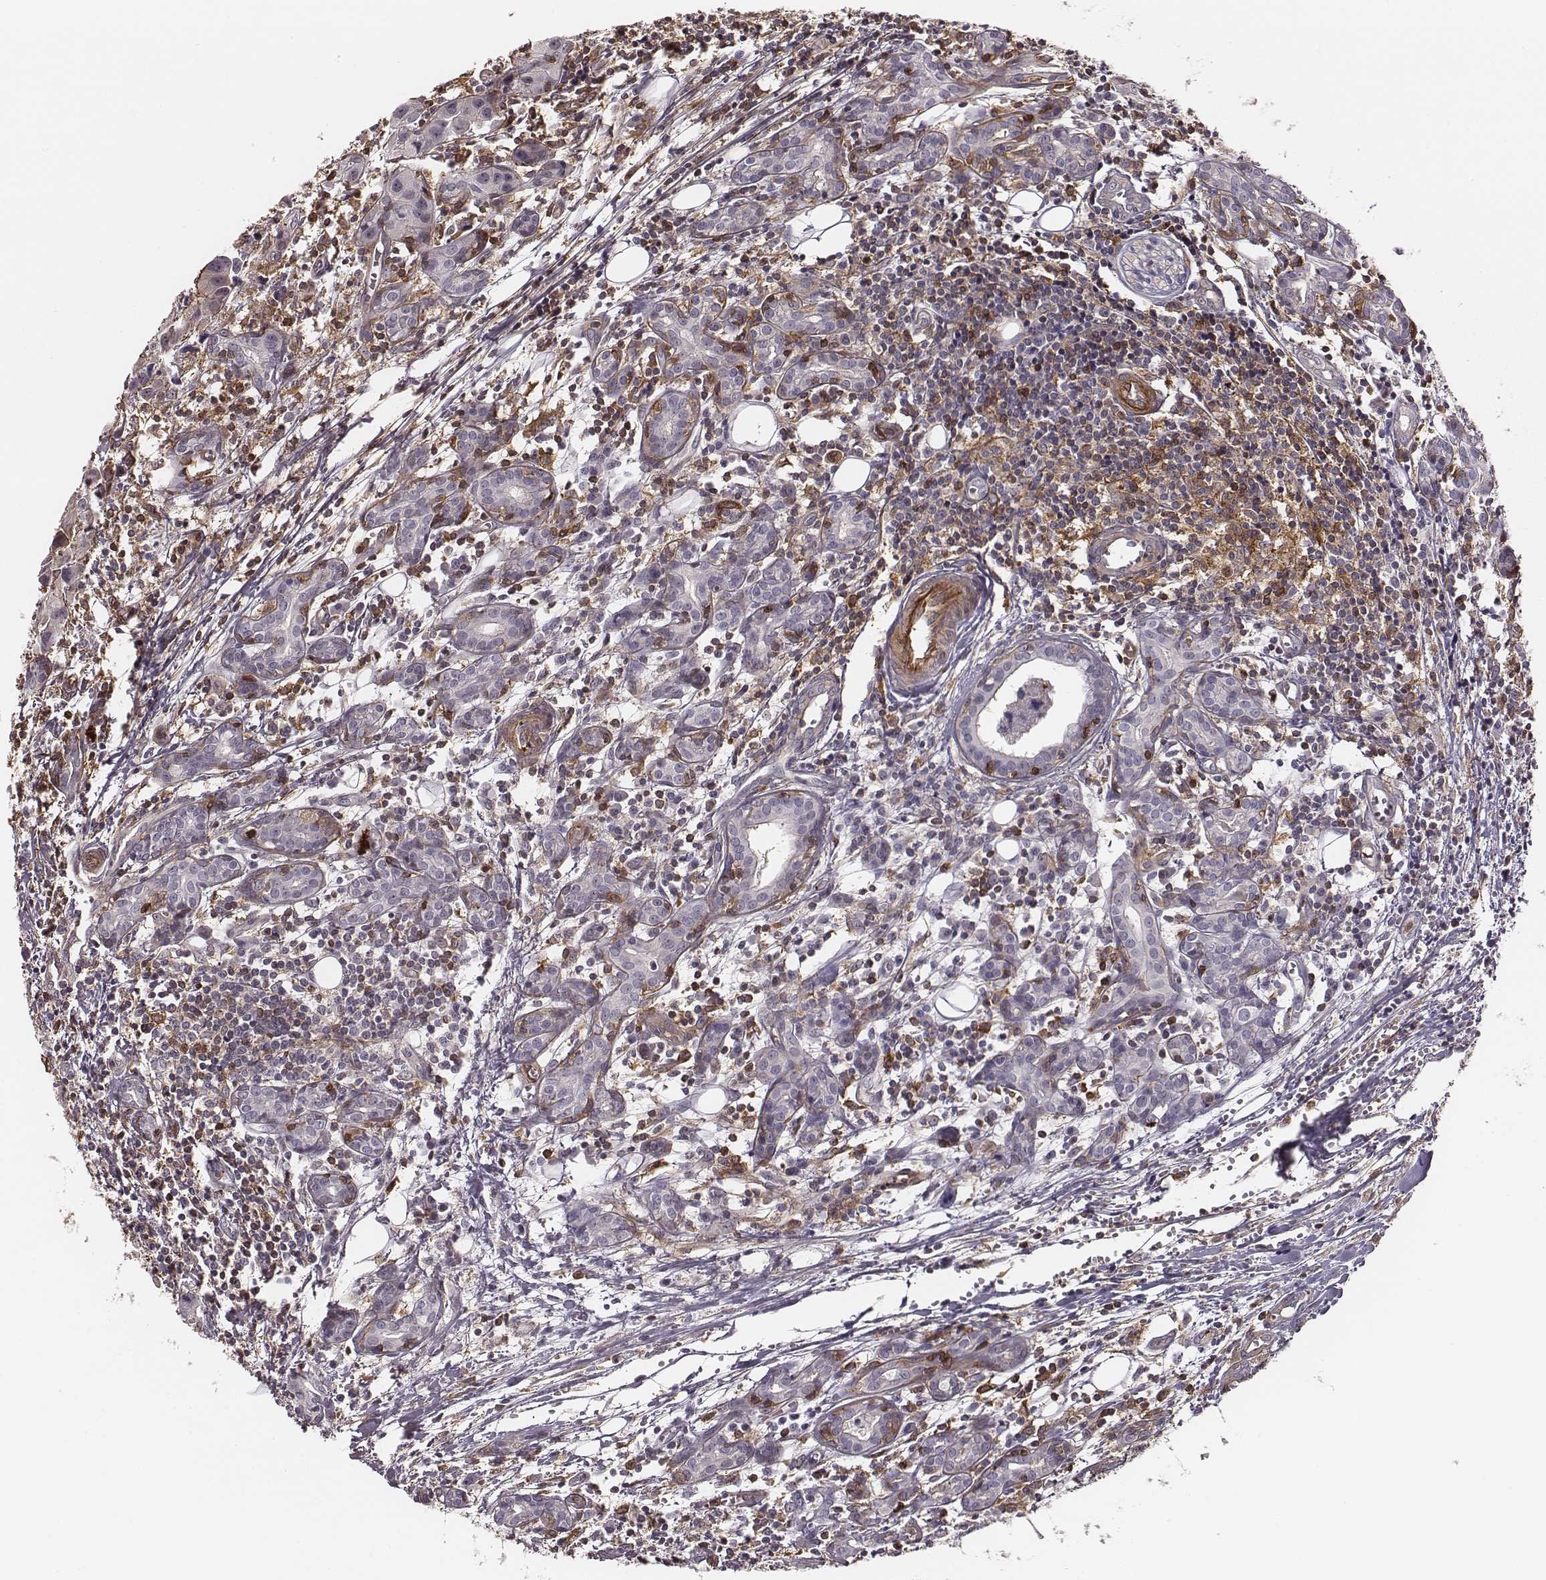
{"staining": {"intensity": "negative", "quantity": "none", "location": "none"}, "tissue": "head and neck cancer", "cell_type": "Tumor cells", "image_type": "cancer", "snomed": [{"axis": "morphology", "description": "Adenocarcinoma, NOS"}, {"axis": "topography", "description": "Head-Neck"}], "caption": "Tumor cells are negative for protein expression in human head and neck cancer (adenocarcinoma). (DAB IHC with hematoxylin counter stain).", "gene": "ZYX", "patient": {"sex": "male", "age": 76}}